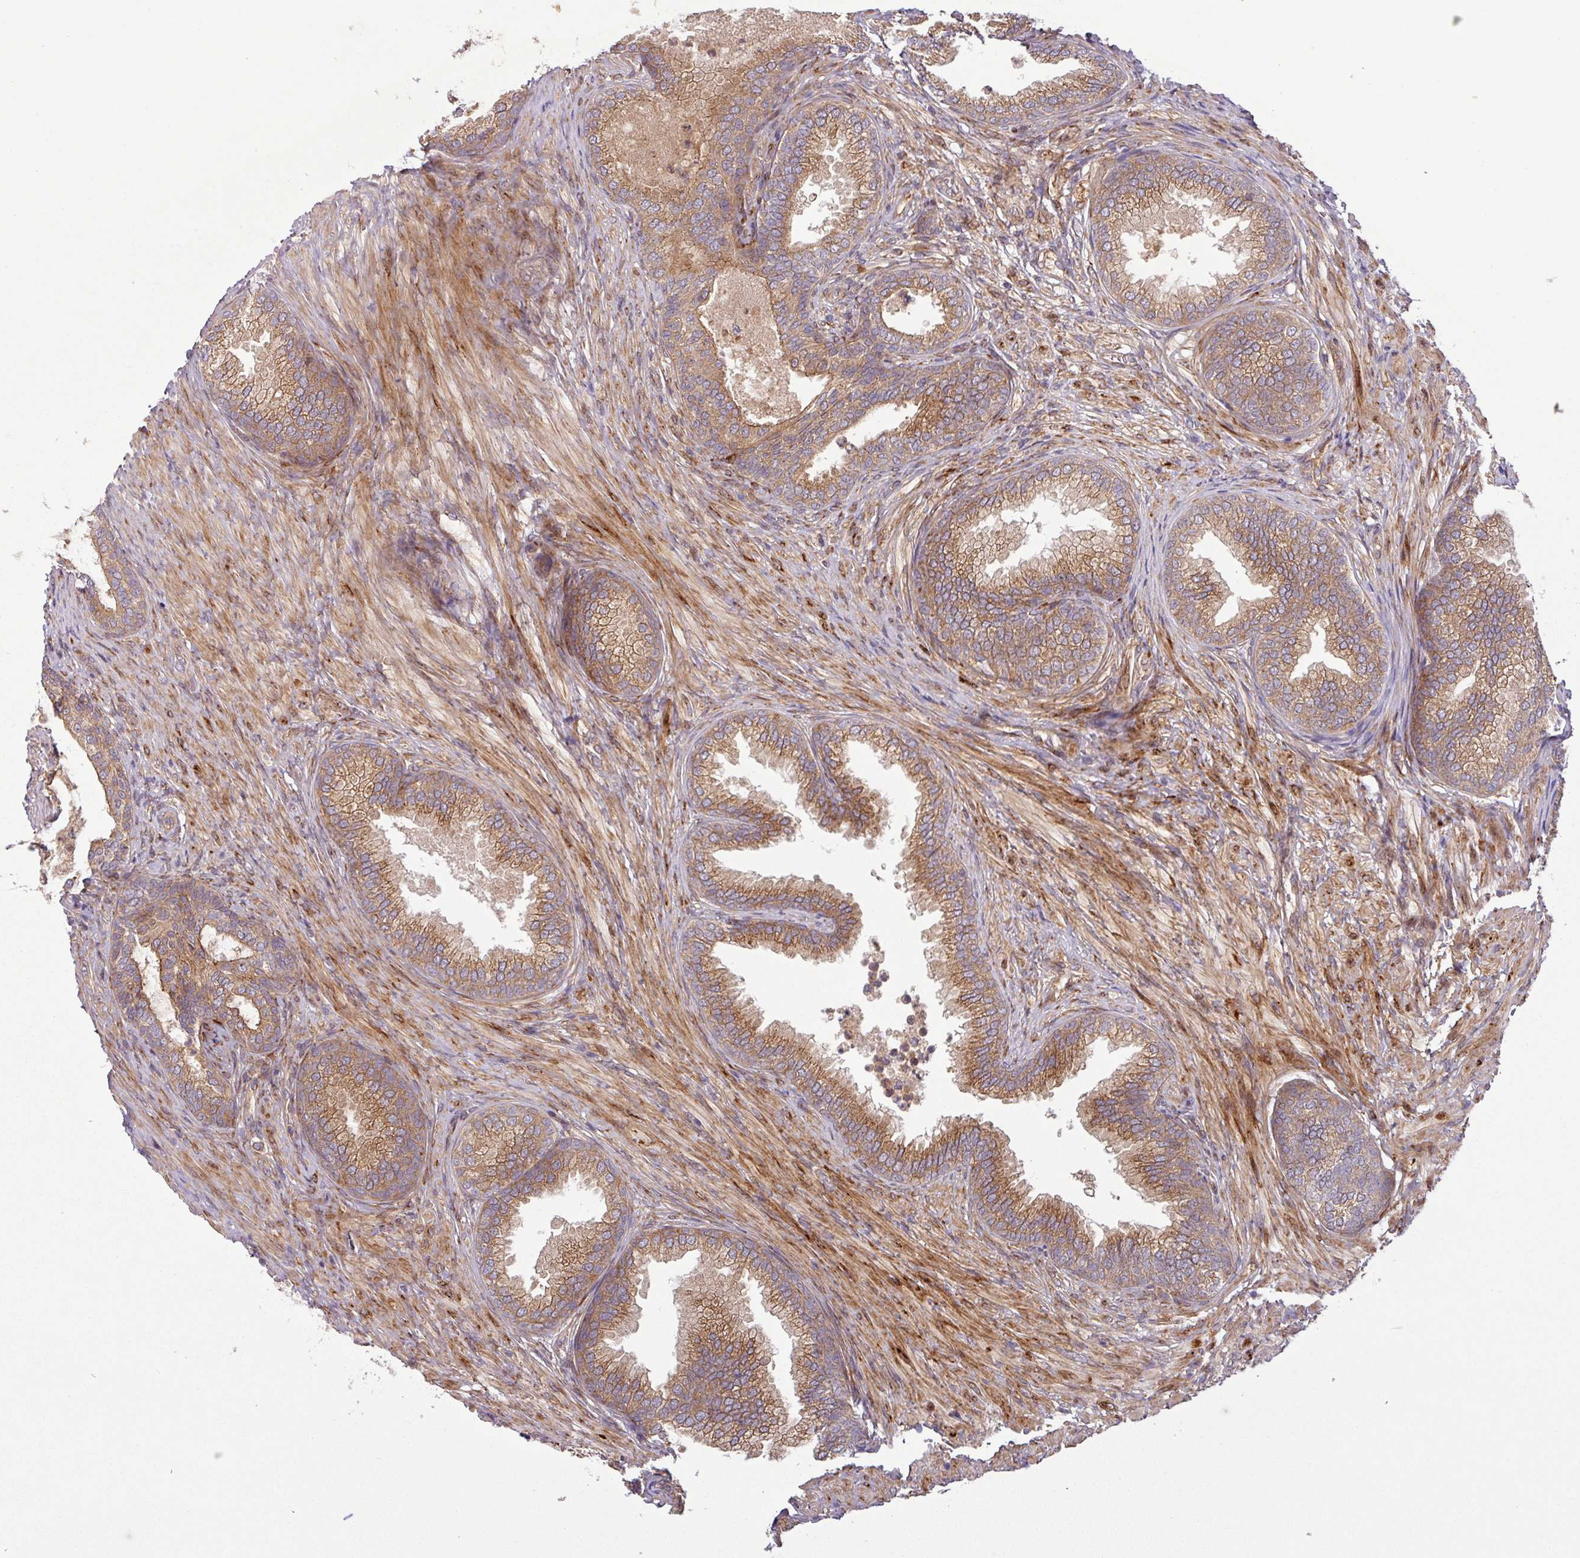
{"staining": {"intensity": "strong", "quantity": ">75%", "location": "cytoplasmic/membranous"}, "tissue": "prostate", "cell_type": "Glandular cells", "image_type": "normal", "snomed": [{"axis": "morphology", "description": "Normal tissue, NOS"}, {"axis": "topography", "description": "Prostate"}], "caption": "IHC of unremarkable prostate shows high levels of strong cytoplasmic/membranous staining in approximately >75% of glandular cells.", "gene": "ART1", "patient": {"sex": "male", "age": 76}}